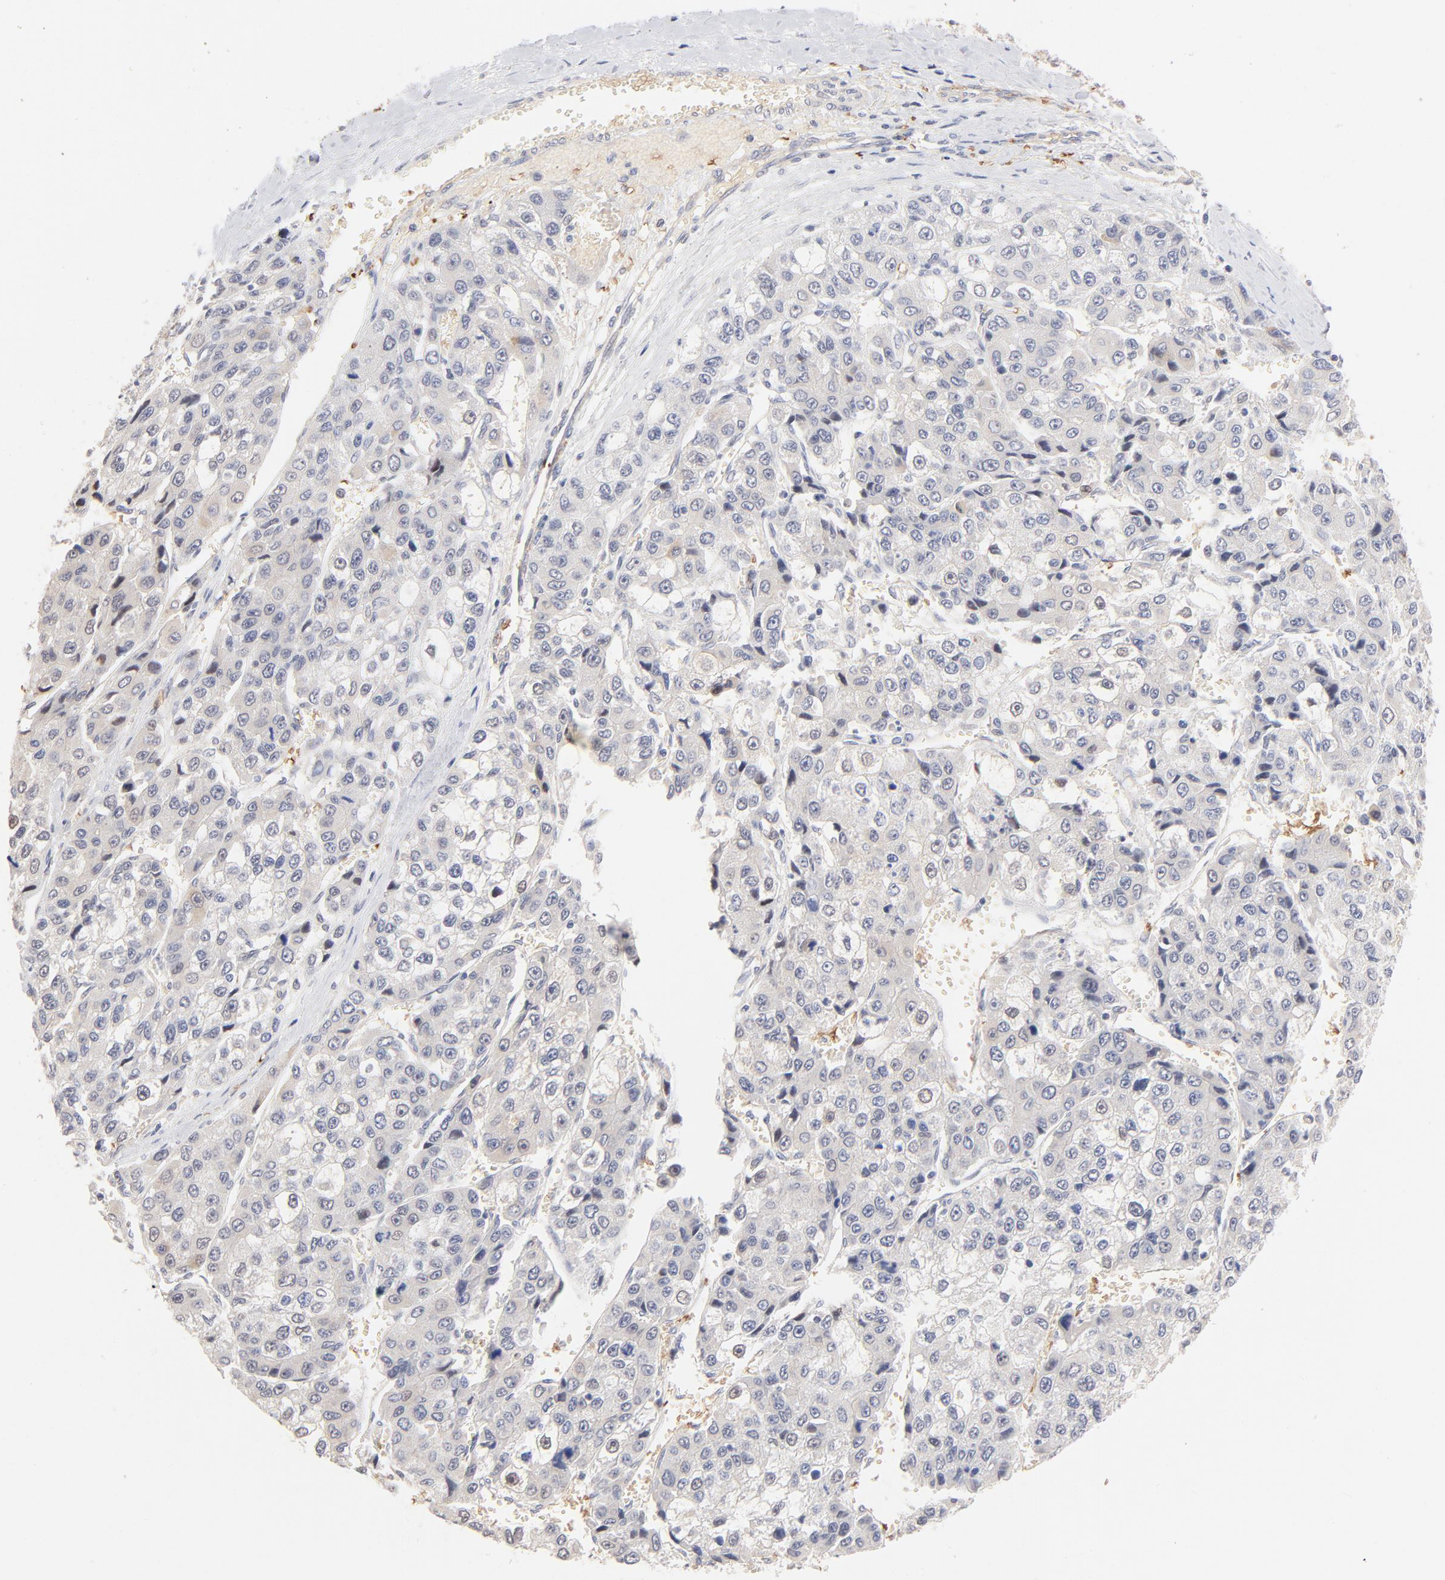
{"staining": {"intensity": "negative", "quantity": "none", "location": "none"}, "tissue": "liver cancer", "cell_type": "Tumor cells", "image_type": "cancer", "snomed": [{"axis": "morphology", "description": "Carcinoma, Hepatocellular, NOS"}, {"axis": "topography", "description": "Liver"}], "caption": "DAB (3,3'-diaminobenzidine) immunohistochemical staining of hepatocellular carcinoma (liver) demonstrates no significant expression in tumor cells.", "gene": "SPTB", "patient": {"sex": "female", "age": 66}}